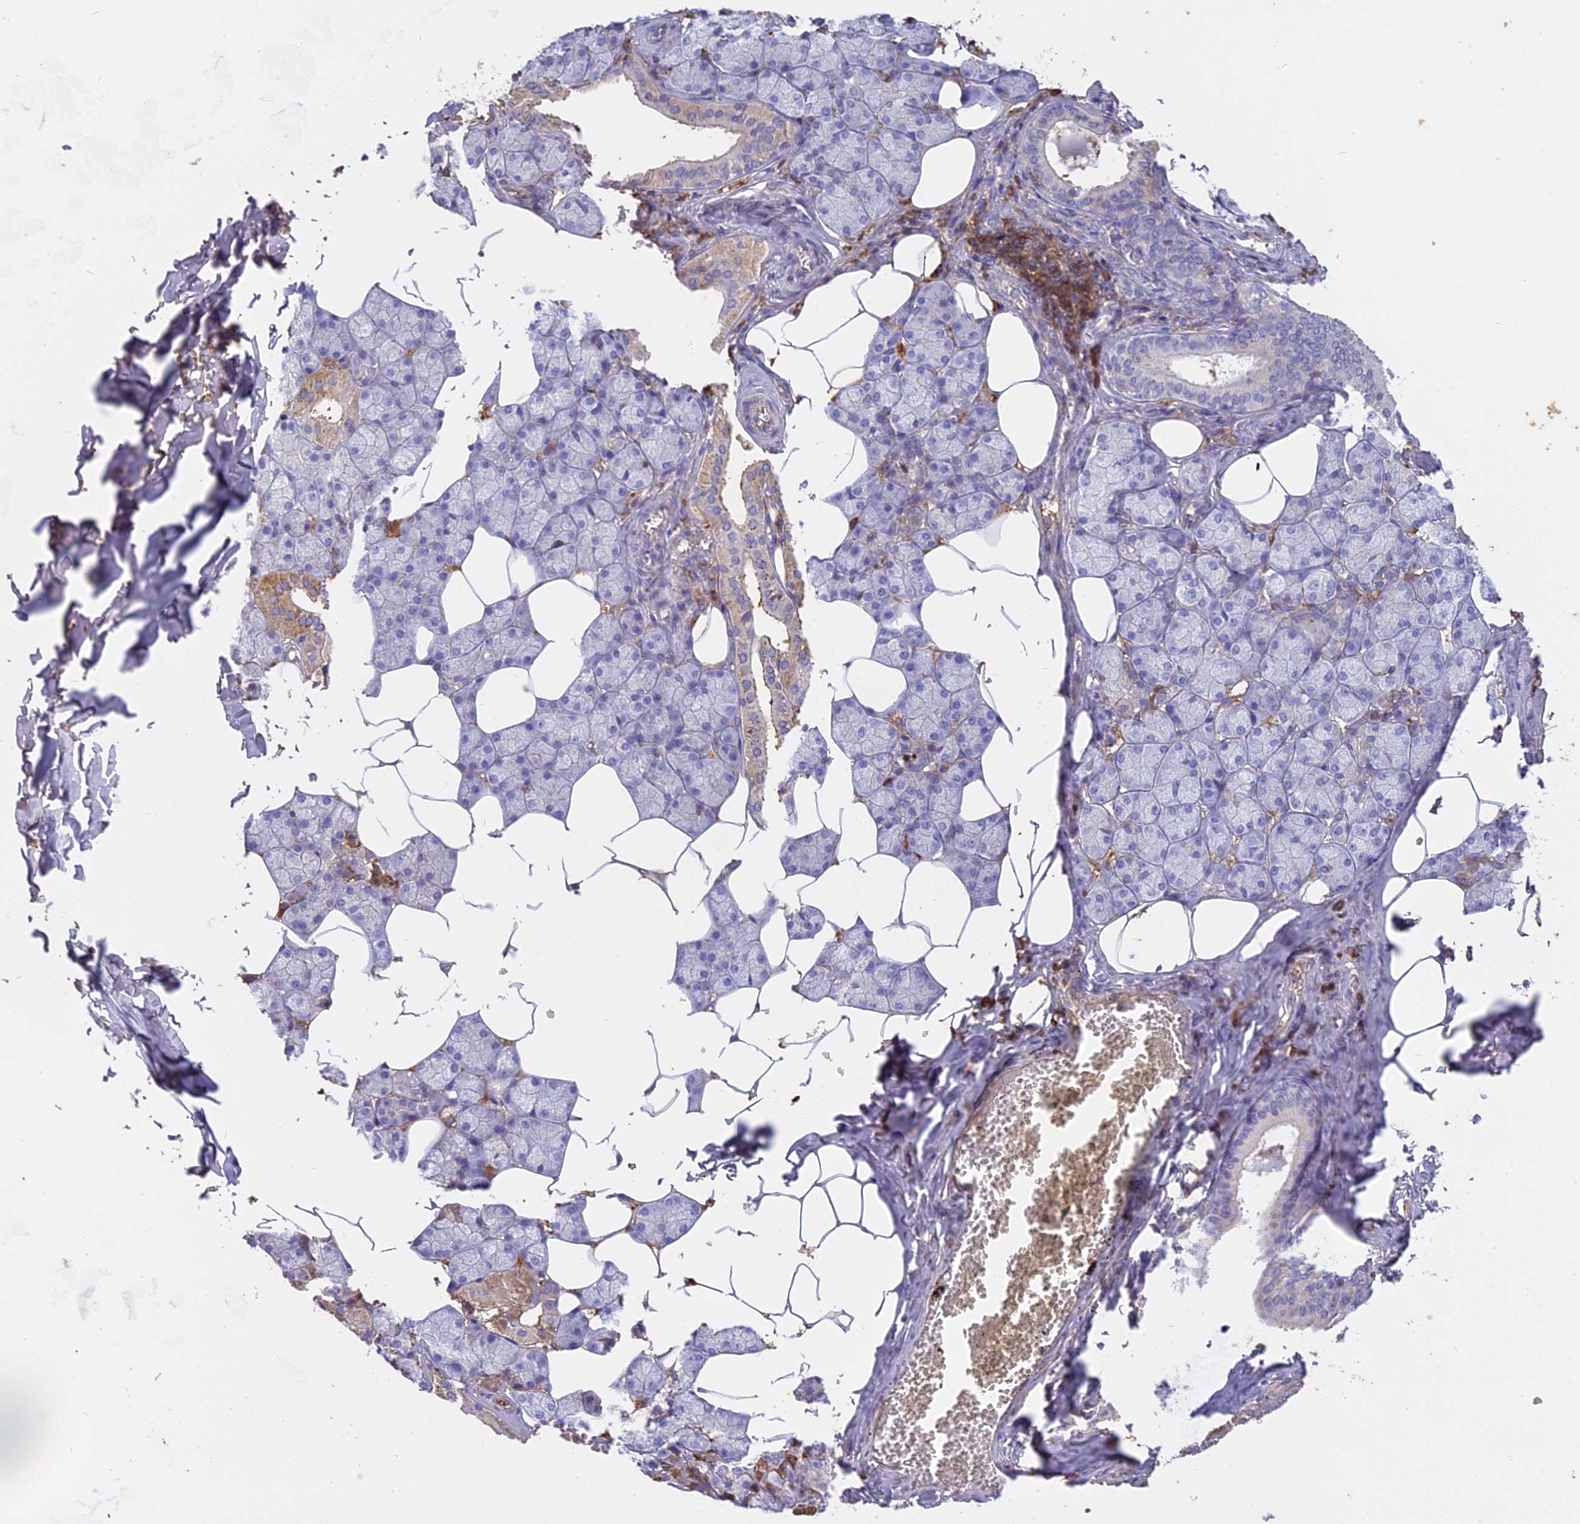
{"staining": {"intensity": "moderate", "quantity": "<25%", "location": "cytoplasmic/membranous"}, "tissue": "salivary gland", "cell_type": "Glandular cells", "image_type": "normal", "snomed": [{"axis": "morphology", "description": "Normal tissue, NOS"}, {"axis": "topography", "description": "Salivary gland"}], "caption": "Brown immunohistochemical staining in normal human salivary gland displays moderate cytoplasmic/membranous expression in approximately <25% of glandular cells. Using DAB (3,3'-diaminobenzidine) (brown) and hematoxylin (blue) stains, captured at high magnification using brightfield microscopy.", "gene": "CFAP119", "patient": {"sex": "male", "age": 62}}